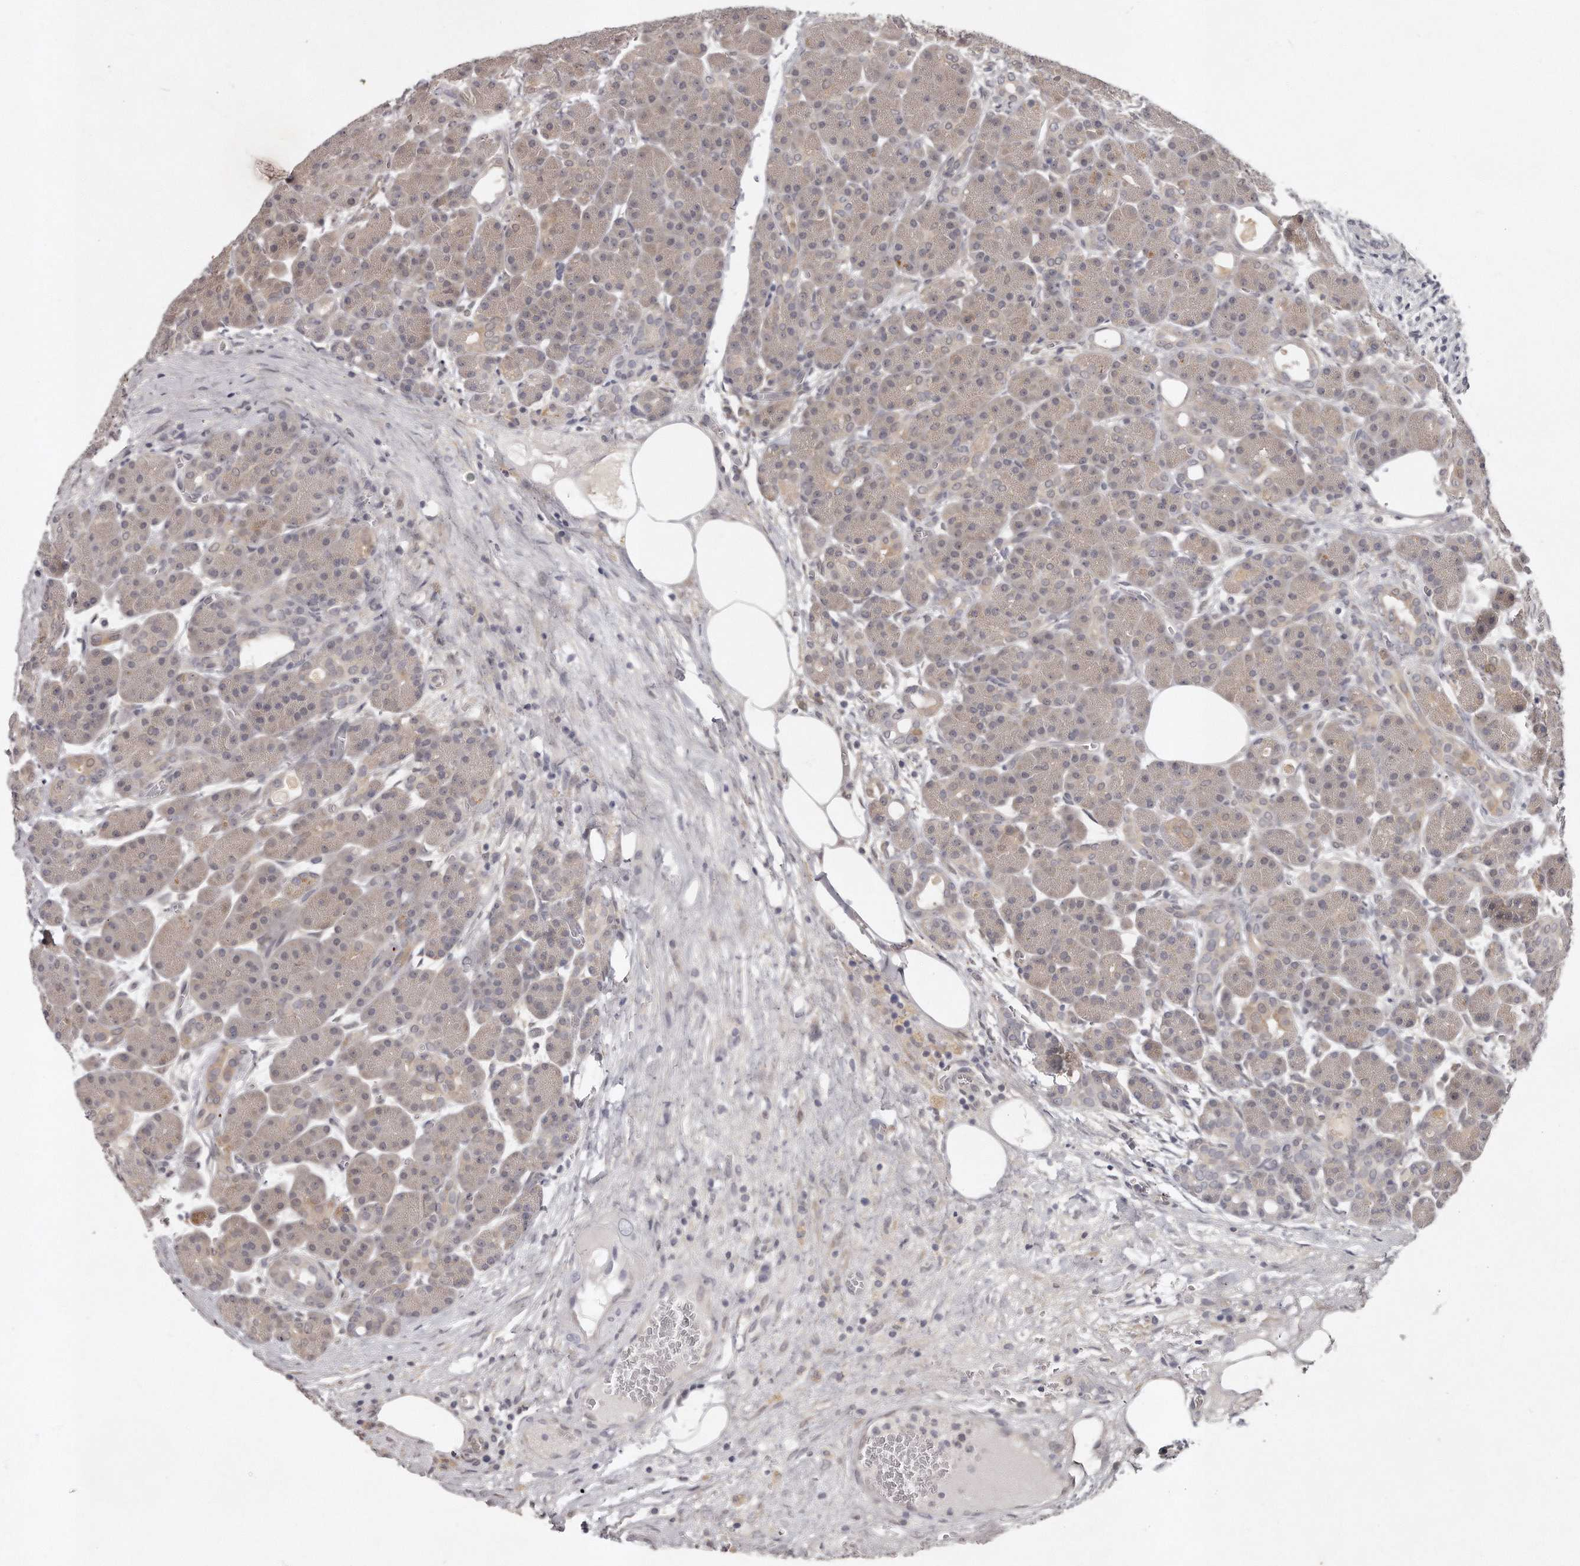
{"staining": {"intensity": "moderate", "quantity": "<25%", "location": "cytoplasmic/membranous"}, "tissue": "pancreas", "cell_type": "Exocrine glandular cells", "image_type": "normal", "snomed": [{"axis": "morphology", "description": "Normal tissue, NOS"}, {"axis": "topography", "description": "Pancreas"}], "caption": "IHC of benign human pancreas demonstrates low levels of moderate cytoplasmic/membranous staining in about <25% of exocrine glandular cells.", "gene": "GGCT", "patient": {"sex": "male", "age": 63}}